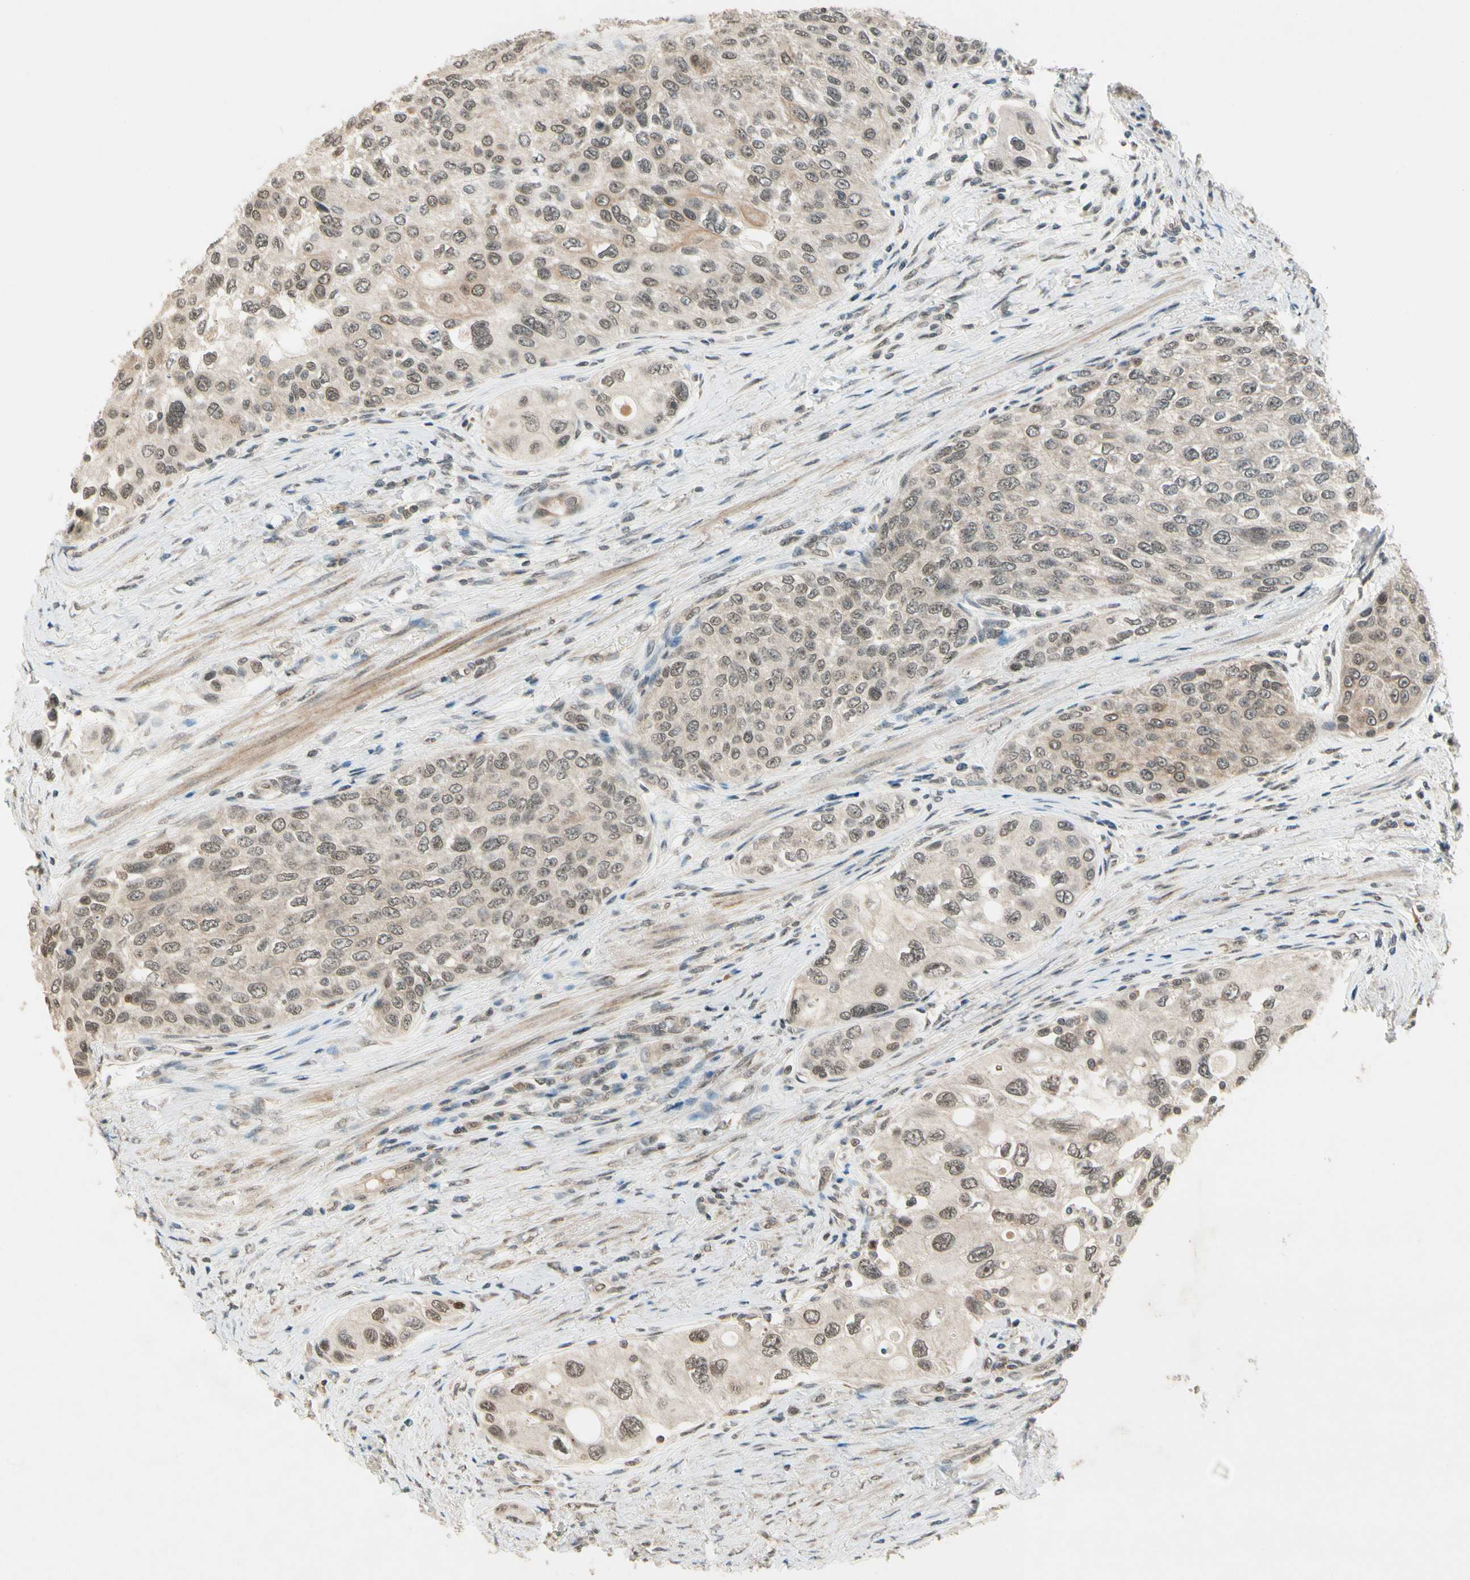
{"staining": {"intensity": "weak", "quantity": "25%-75%", "location": "cytoplasmic/membranous,nuclear"}, "tissue": "urothelial cancer", "cell_type": "Tumor cells", "image_type": "cancer", "snomed": [{"axis": "morphology", "description": "Urothelial carcinoma, High grade"}, {"axis": "topography", "description": "Urinary bladder"}], "caption": "Protein analysis of high-grade urothelial carcinoma tissue displays weak cytoplasmic/membranous and nuclear staining in about 25%-75% of tumor cells.", "gene": "ZSCAN12", "patient": {"sex": "female", "age": 56}}